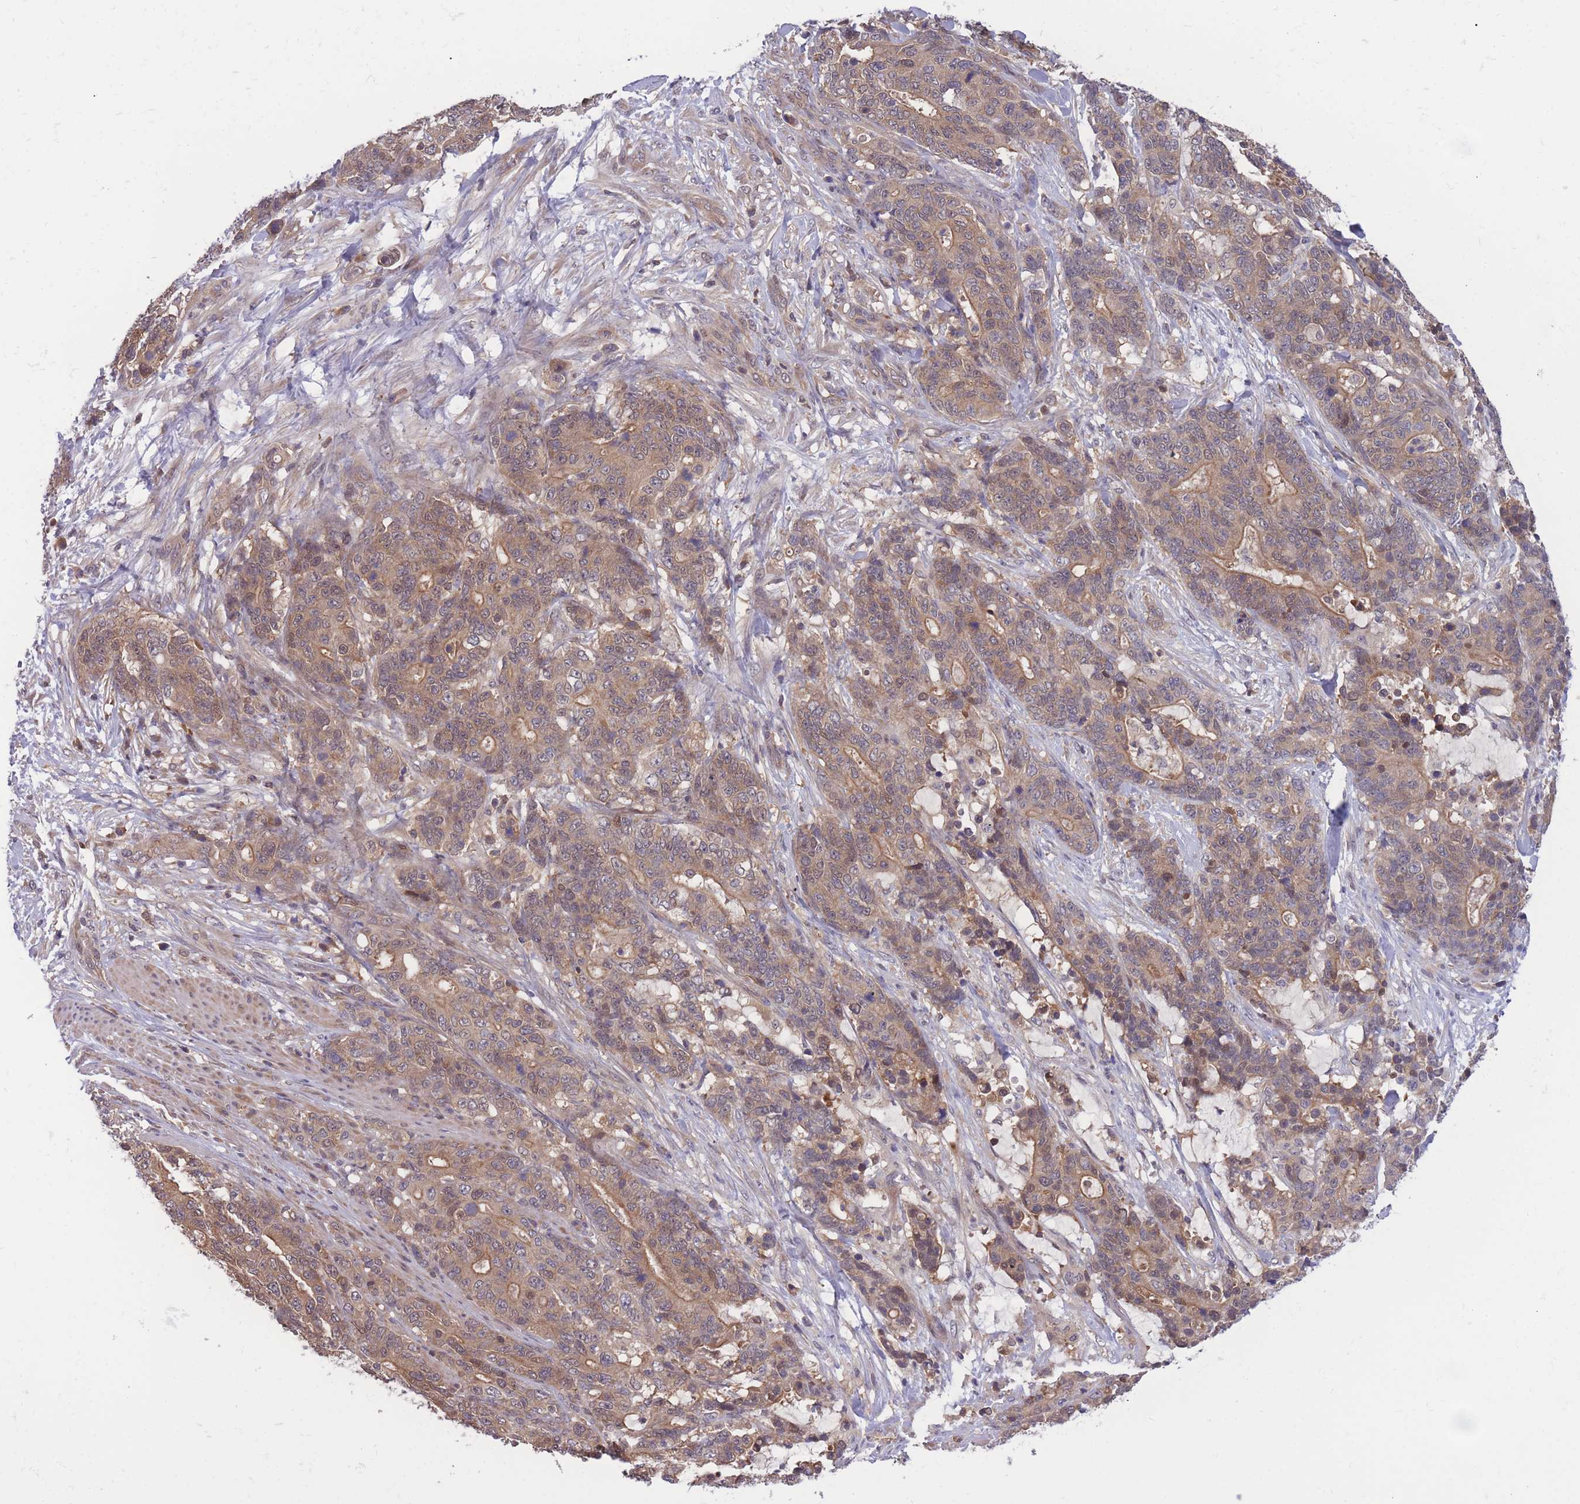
{"staining": {"intensity": "moderate", "quantity": ">75%", "location": "cytoplasmic/membranous"}, "tissue": "stomach cancer", "cell_type": "Tumor cells", "image_type": "cancer", "snomed": [{"axis": "morphology", "description": "Normal tissue, NOS"}, {"axis": "morphology", "description": "Adenocarcinoma, NOS"}, {"axis": "topography", "description": "Stomach"}], "caption": "Human adenocarcinoma (stomach) stained with a protein marker exhibits moderate staining in tumor cells.", "gene": "UBE2N", "patient": {"sex": "female", "age": 64}}